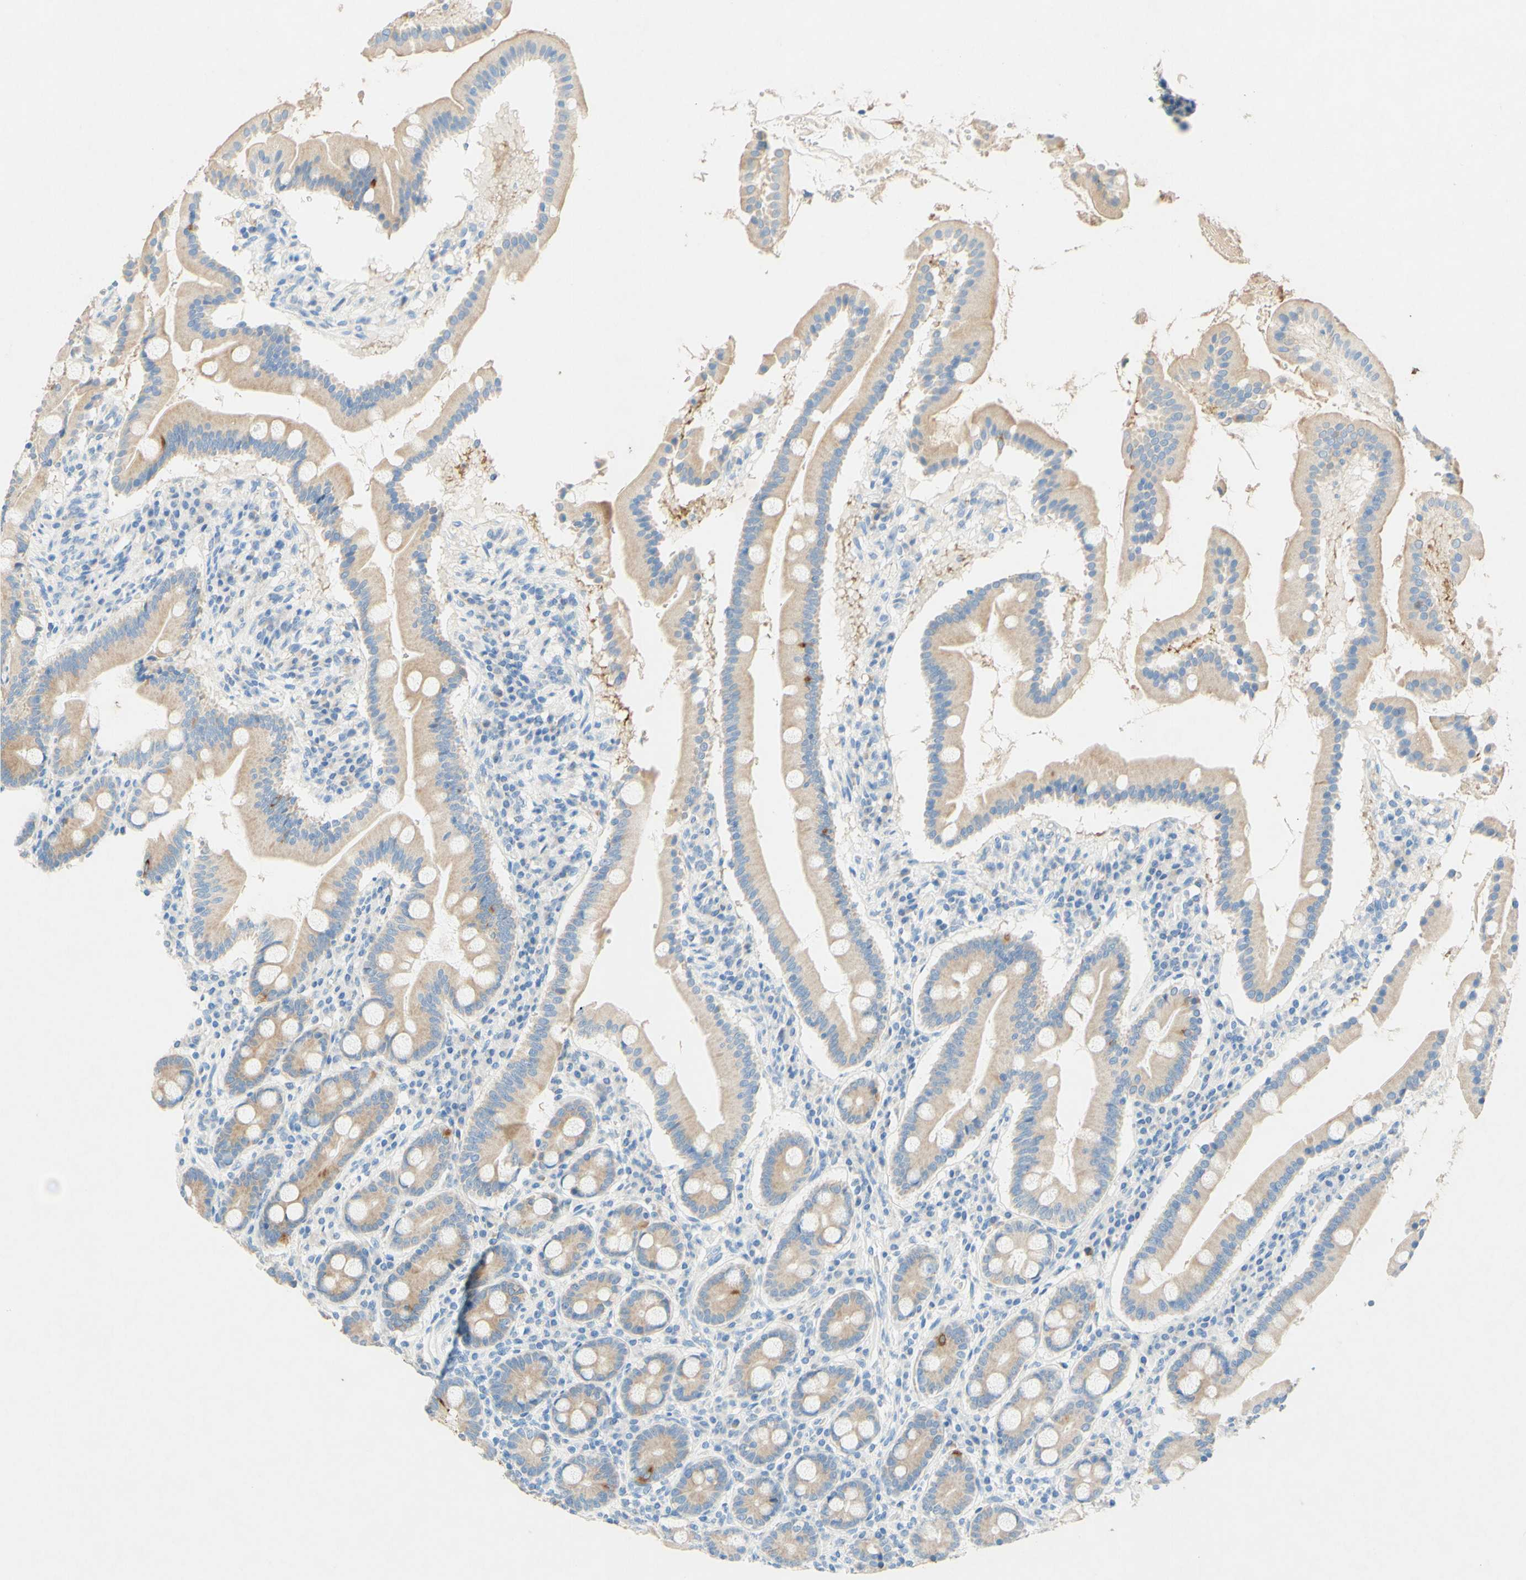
{"staining": {"intensity": "weak", "quantity": ">75%", "location": "cytoplasmic/membranous"}, "tissue": "duodenum", "cell_type": "Glandular cells", "image_type": "normal", "snomed": [{"axis": "morphology", "description": "Normal tissue, NOS"}, {"axis": "topography", "description": "Duodenum"}], "caption": "This is a photomicrograph of immunohistochemistry staining of unremarkable duodenum, which shows weak expression in the cytoplasmic/membranous of glandular cells.", "gene": "SLC46A1", "patient": {"sex": "male", "age": 50}}